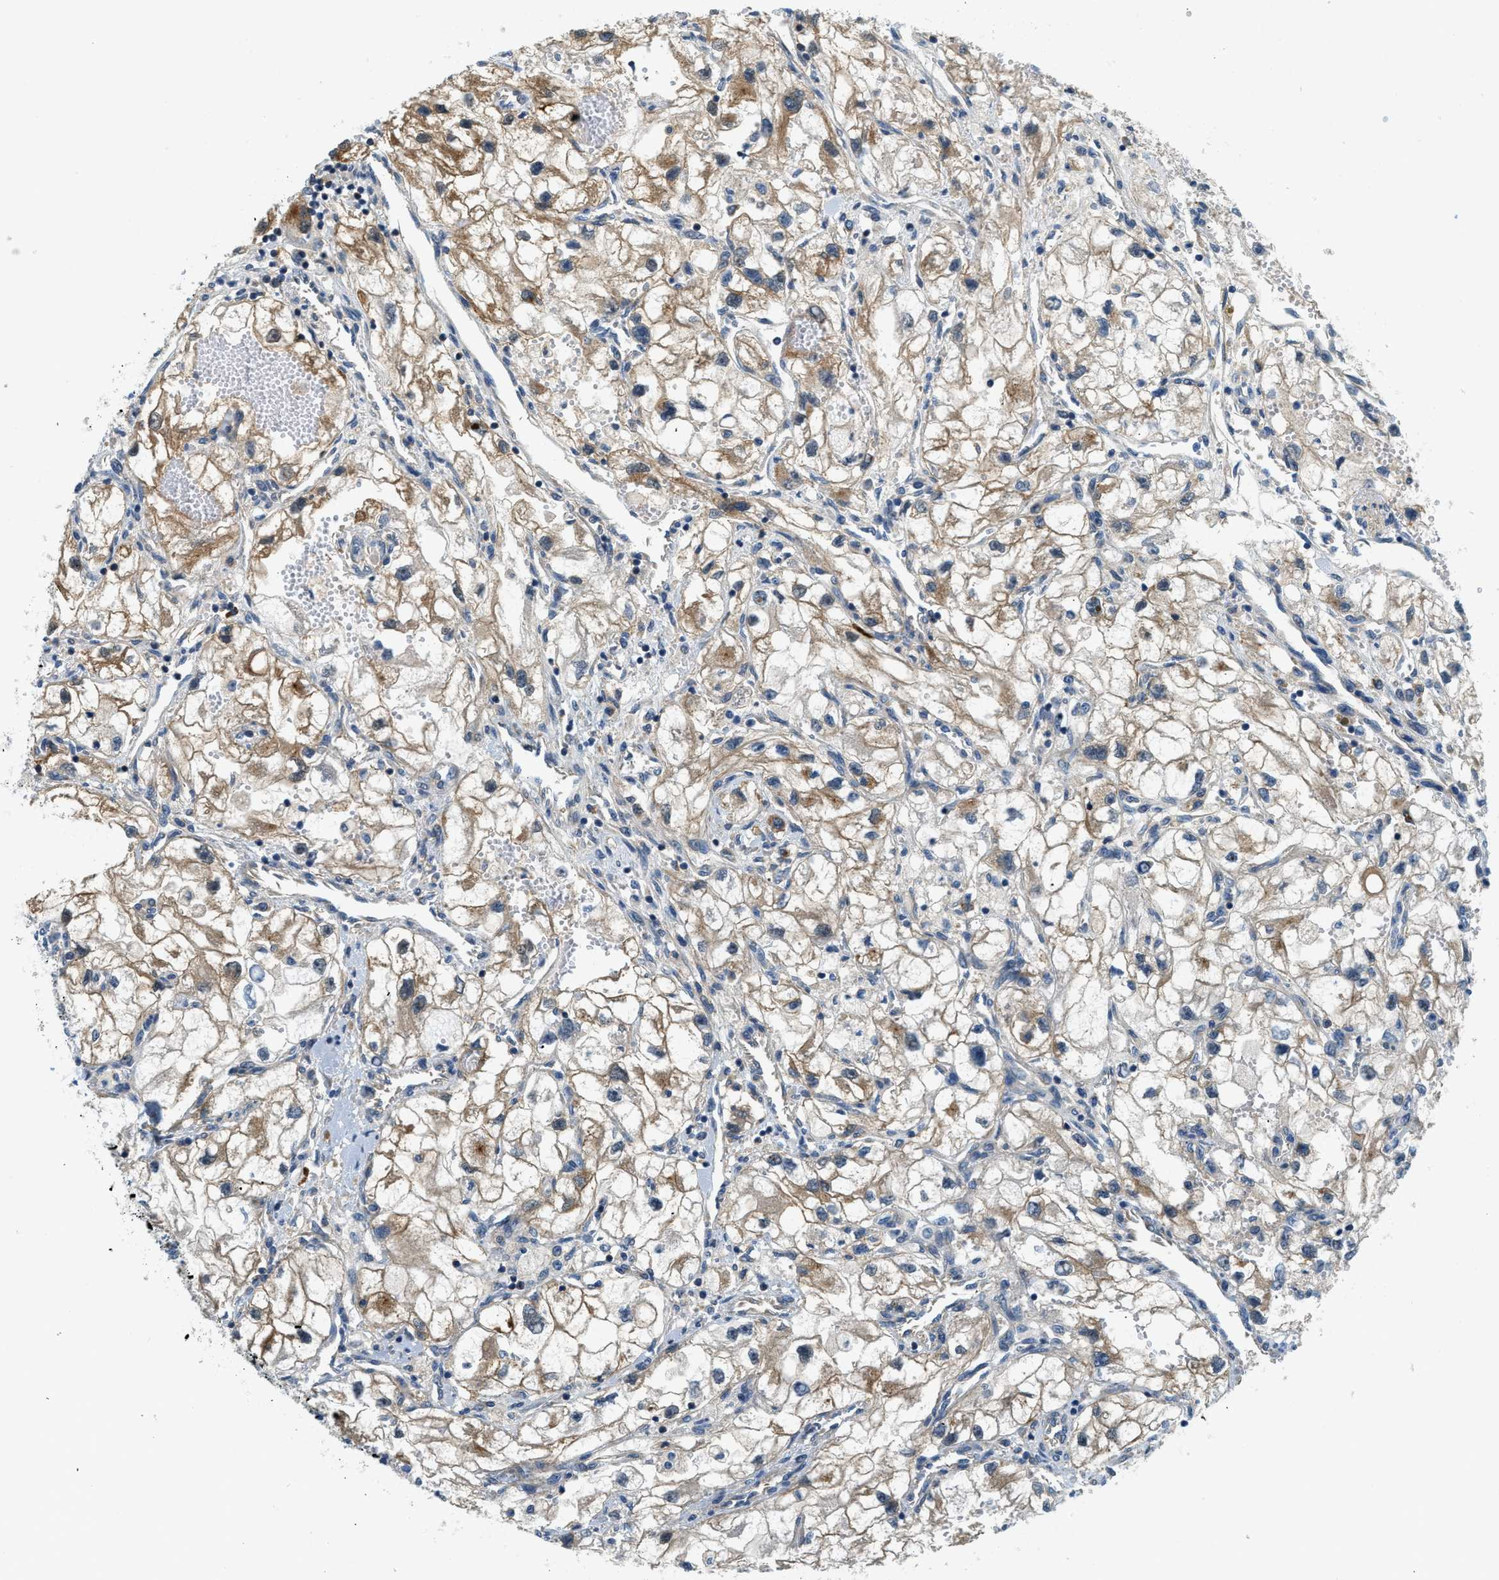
{"staining": {"intensity": "moderate", "quantity": ">75%", "location": "cytoplasmic/membranous"}, "tissue": "renal cancer", "cell_type": "Tumor cells", "image_type": "cancer", "snomed": [{"axis": "morphology", "description": "Adenocarcinoma, NOS"}, {"axis": "topography", "description": "Kidney"}], "caption": "Adenocarcinoma (renal) stained for a protein (brown) reveals moderate cytoplasmic/membranous positive expression in about >75% of tumor cells.", "gene": "KCNK1", "patient": {"sex": "female", "age": 70}}